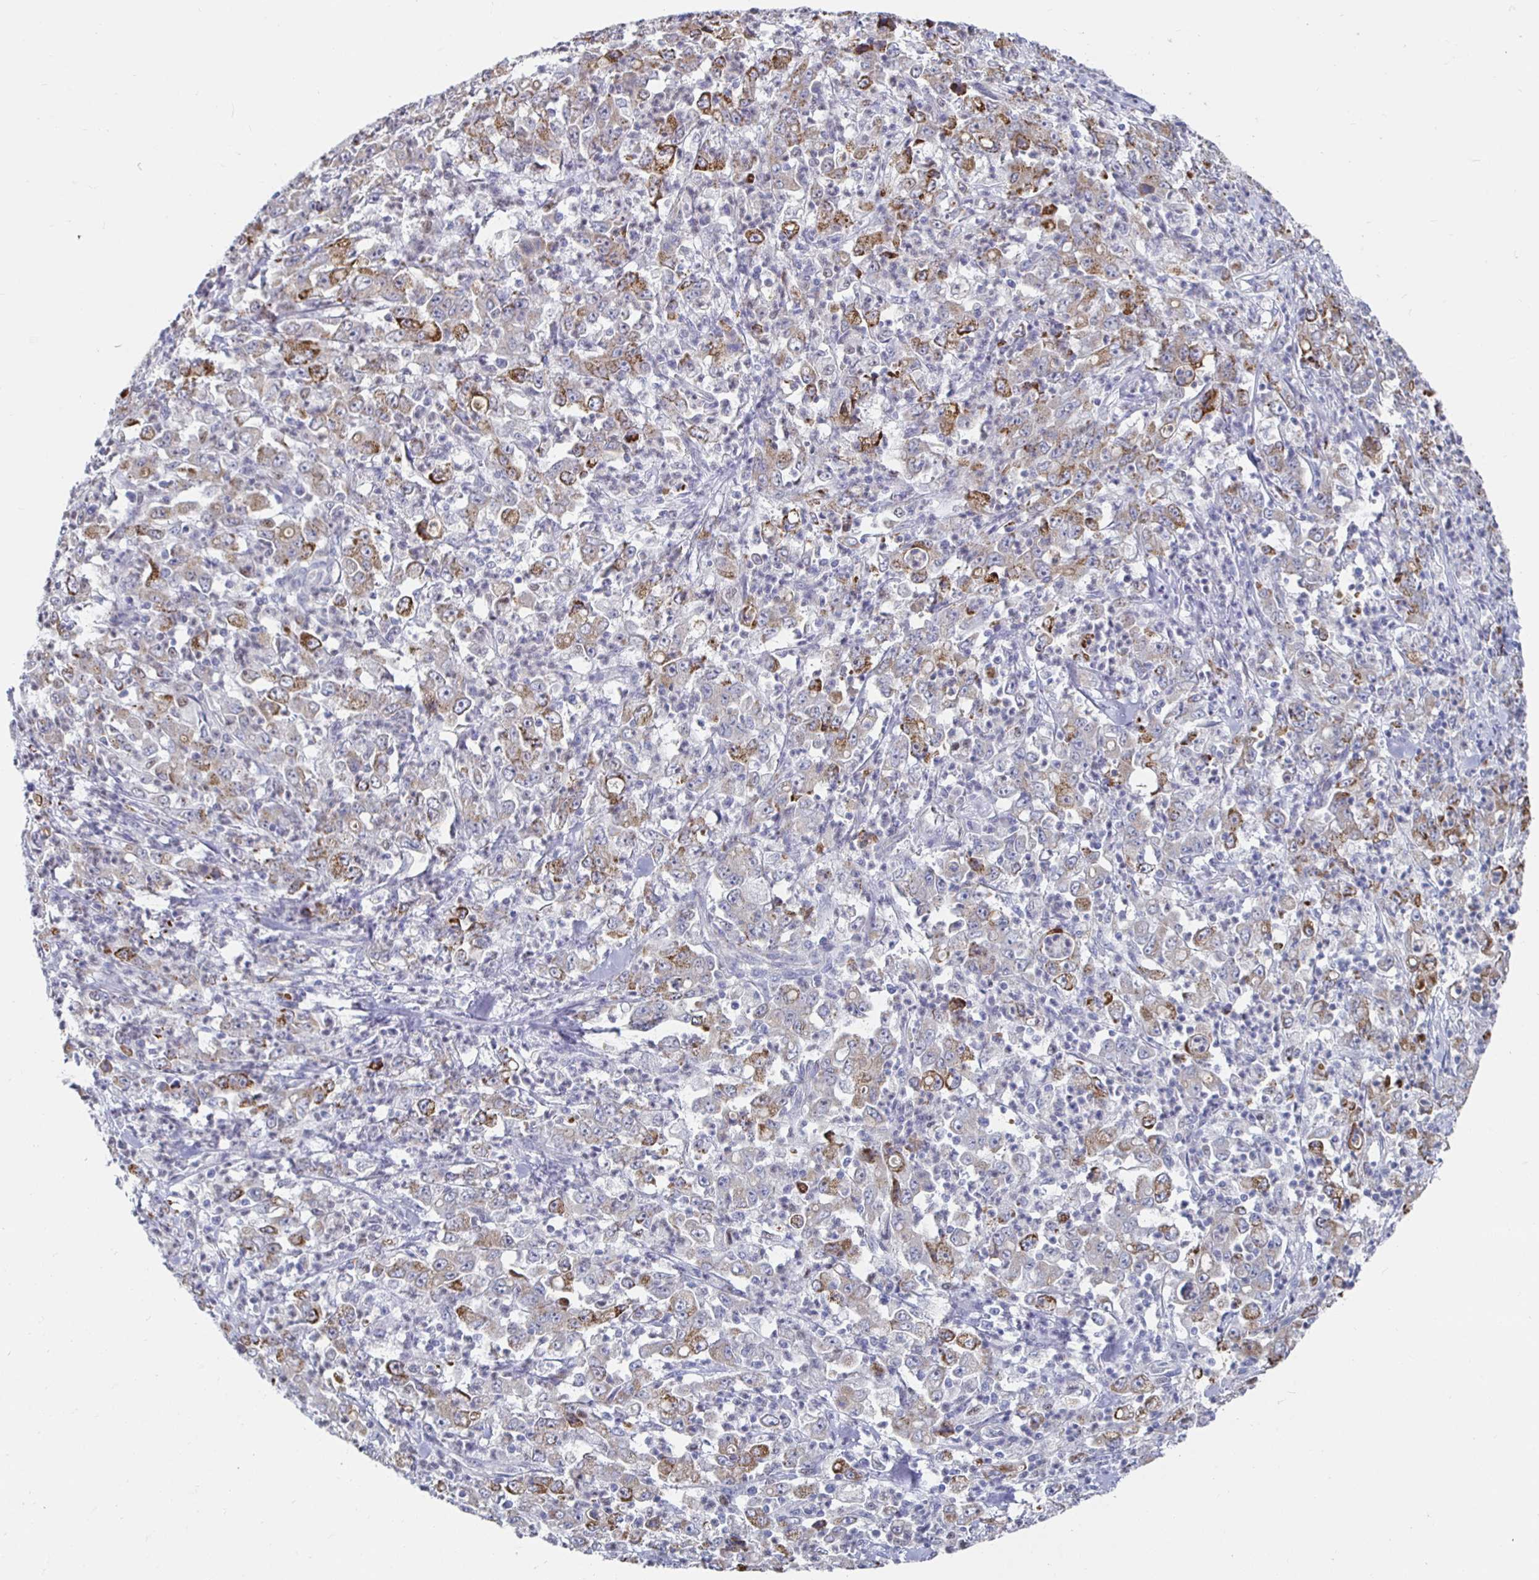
{"staining": {"intensity": "moderate", "quantity": "<25%", "location": "cytoplasmic/membranous"}, "tissue": "stomach cancer", "cell_type": "Tumor cells", "image_type": "cancer", "snomed": [{"axis": "morphology", "description": "Adenocarcinoma, NOS"}, {"axis": "topography", "description": "Stomach, lower"}], "caption": "Immunohistochemical staining of stomach cancer (adenocarcinoma) displays low levels of moderate cytoplasmic/membranous positivity in about <25% of tumor cells. Nuclei are stained in blue.", "gene": "NOCT", "patient": {"sex": "female", "age": 71}}